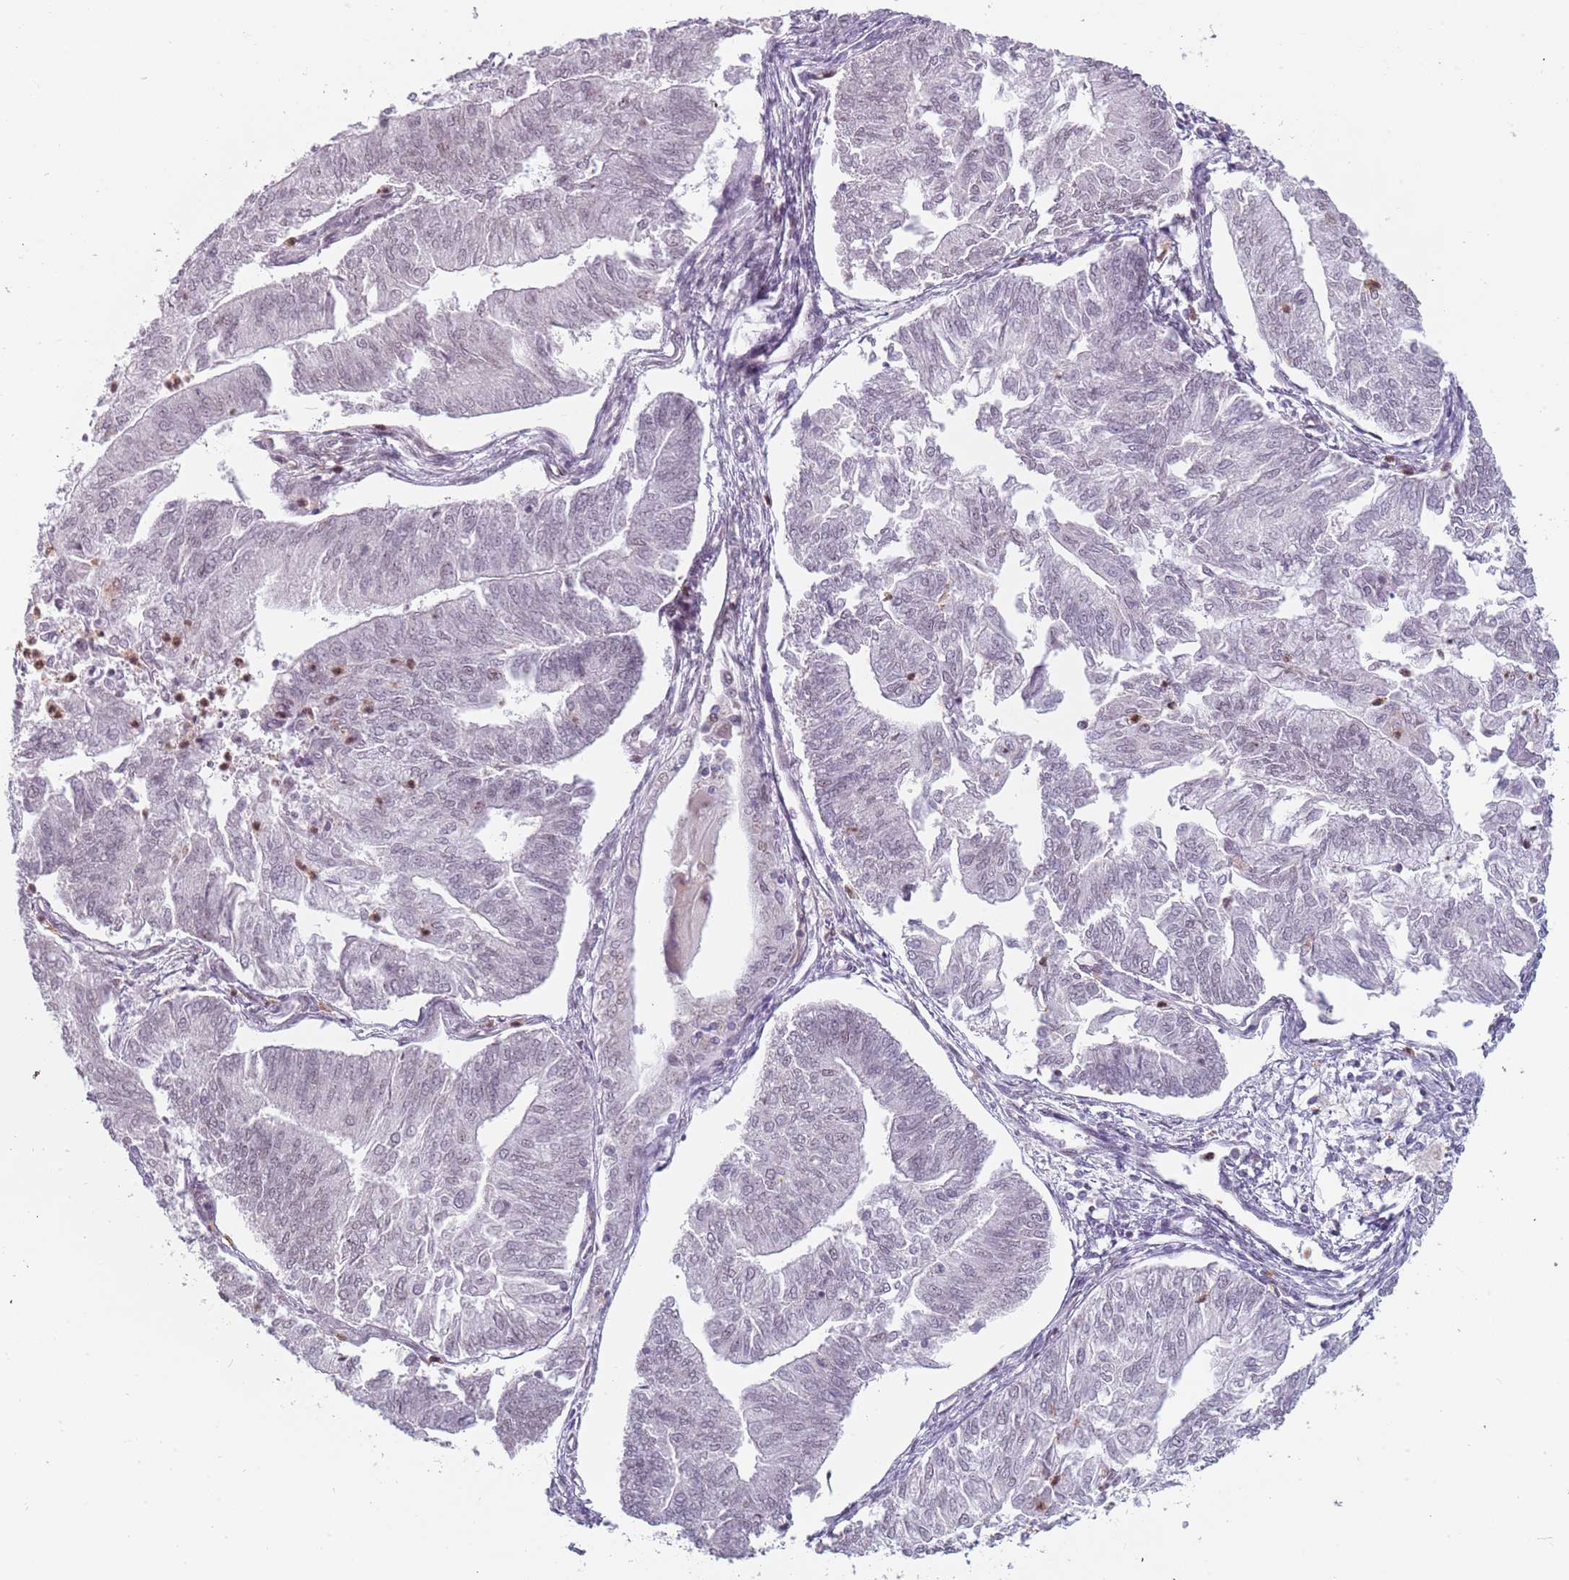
{"staining": {"intensity": "negative", "quantity": "none", "location": "none"}, "tissue": "smooth muscle", "cell_type": "Smooth muscle cells", "image_type": "normal", "snomed": [{"axis": "morphology", "description": "Normal tissue, NOS"}, {"axis": "topography", "description": "Smooth muscle"}, {"axis": "topography", "description": "Uterus"}], "caption": "The histopathology image exhibits no significant staining in smooth muscle cells of smooth muscle.", "gene": "REXO4", "patient": {"sex": "female", "age": 59}}